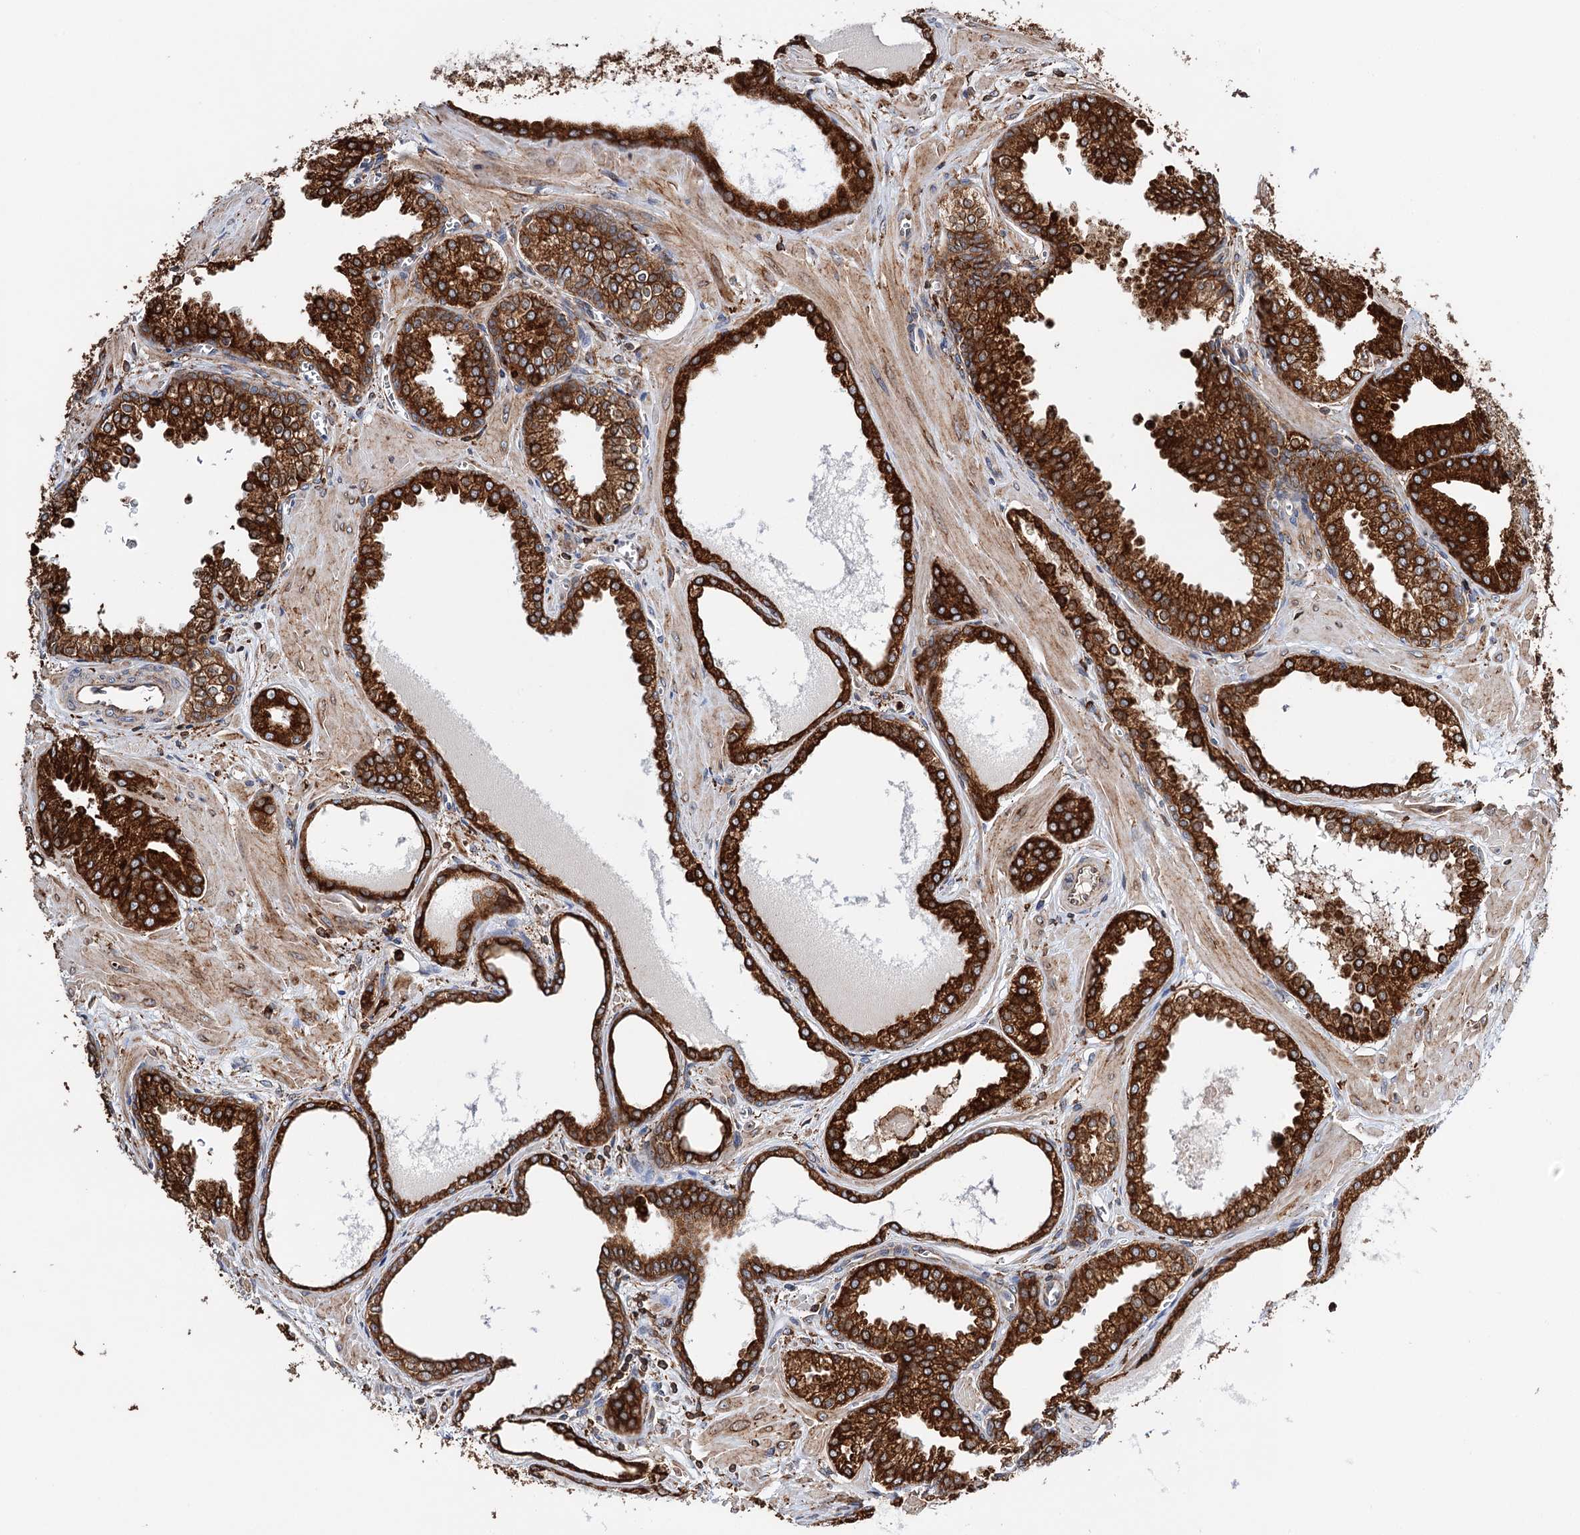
{"staining": {"intensity": "strong", "quantity": ">75%", "location": "cytoplasmic/membranous"}, "tissue": "prostate cancer", "cell_type": "Tumor cells", "image_type": "cancer", "snomed": [{"axis": "morphology", "description": "Adenocarcinoma, Low grade"}, {"axis": "topography", "description": "Prostate"}], "caption": "This micrograph demonstrates immunohistochemistry (IHC) staining of human prostate low-grade adenocarcinoma, with high strong cytoplasmic/membranous positivity in about >75% of tumor cells.", "gene": "ERP29", "patient": {"sex": "male", "age": 67}}